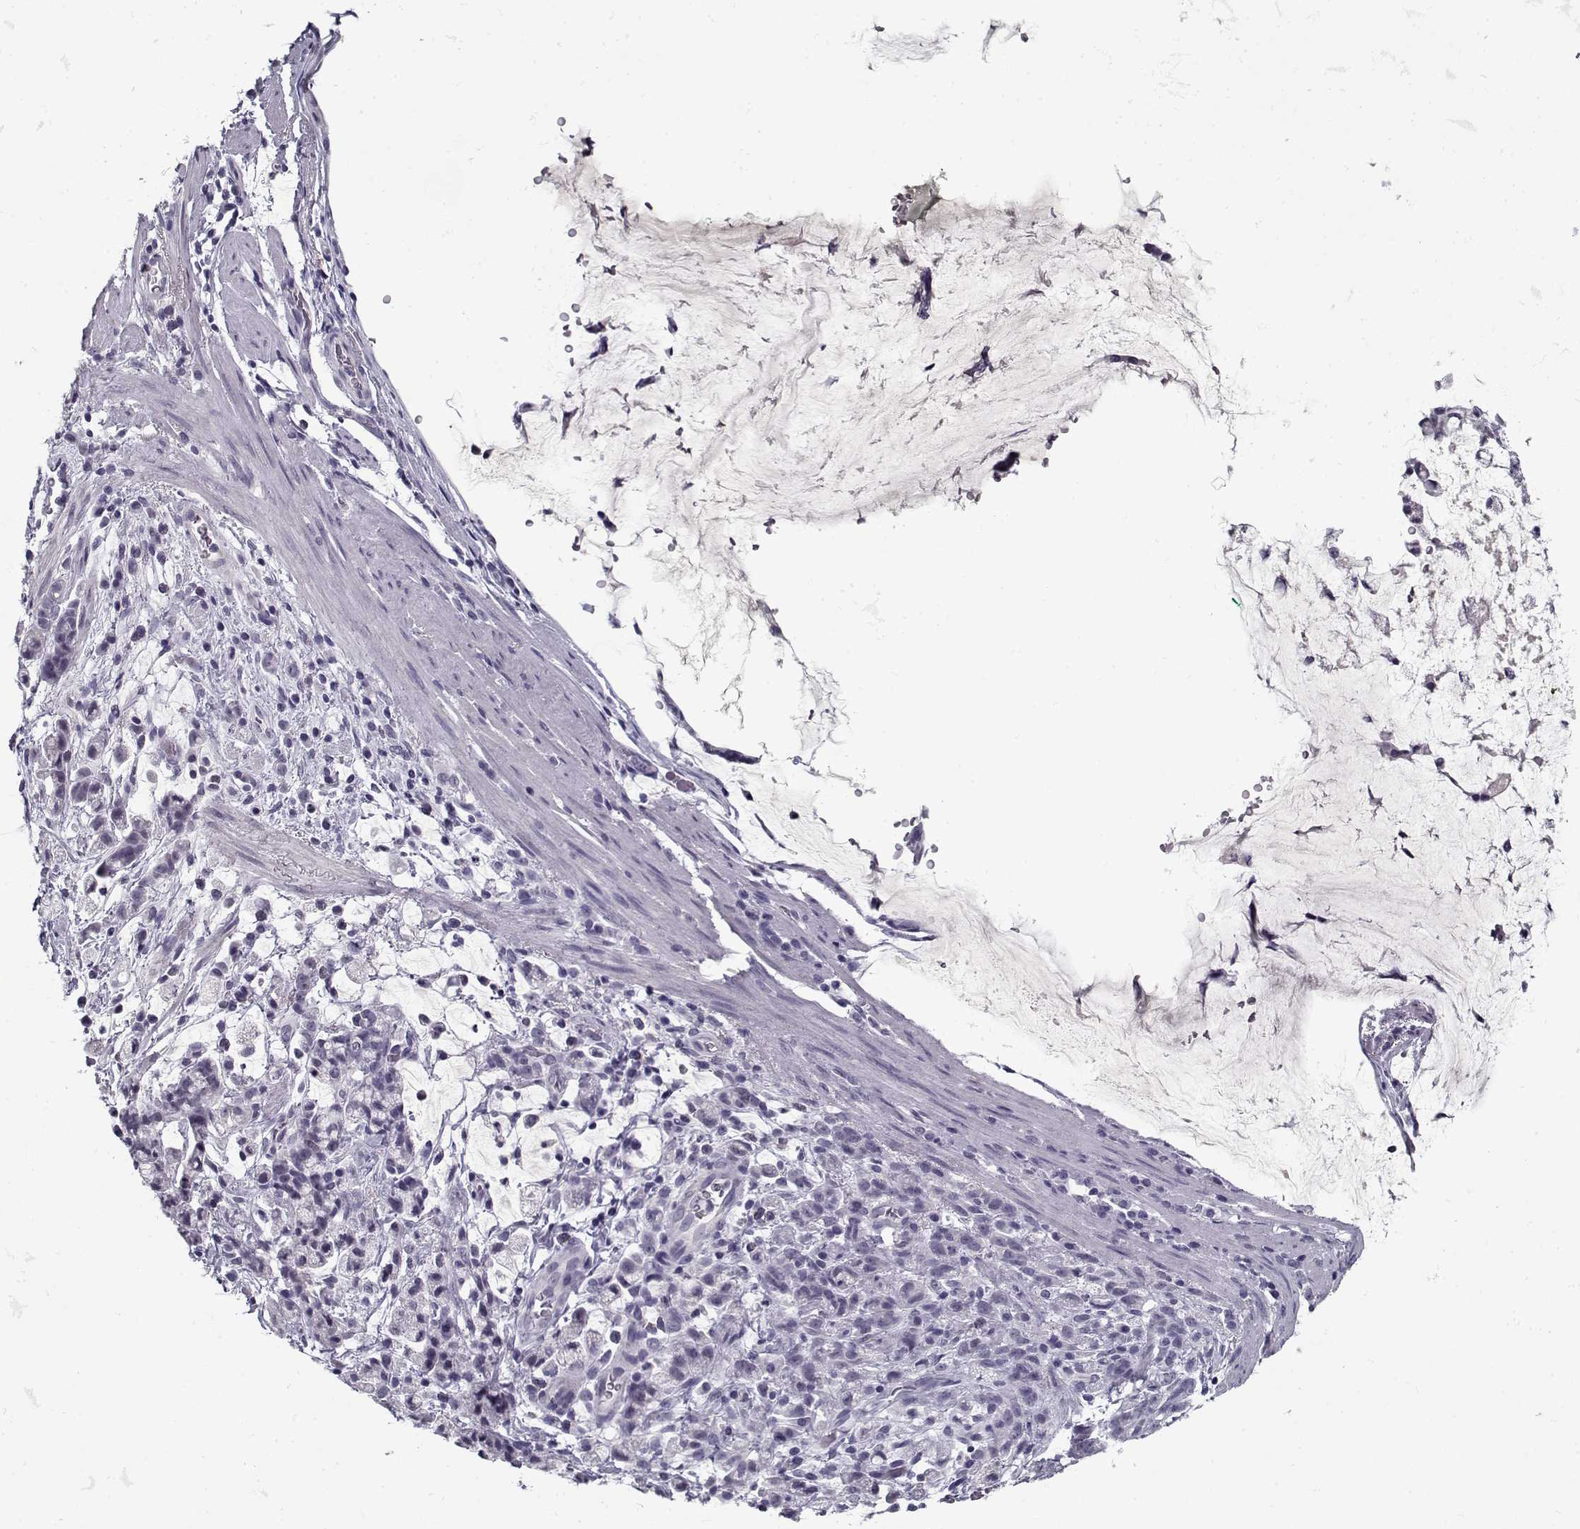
{"staining": {"intensity": "negative", "quantity": "none", "location": "none"}, "tissue": "stomach cancer", "cell_type": "Tumor cells", "image_type": "cancer", "snomed": [{"axis": "morphology", "description": "Adenocarcinoma, NOS"}, {"axis": "topography", "description": "Stomach"}], "caption": "An immunohistochemistry (IHC) histopathology image of stomach cancer (adenocarcinoma) is shown. There is no staining in tumor cells of stomach cancer (adenocarcinoma).", "gene": "SPACA9", "patient": {"sex": "female", "age": 60}}